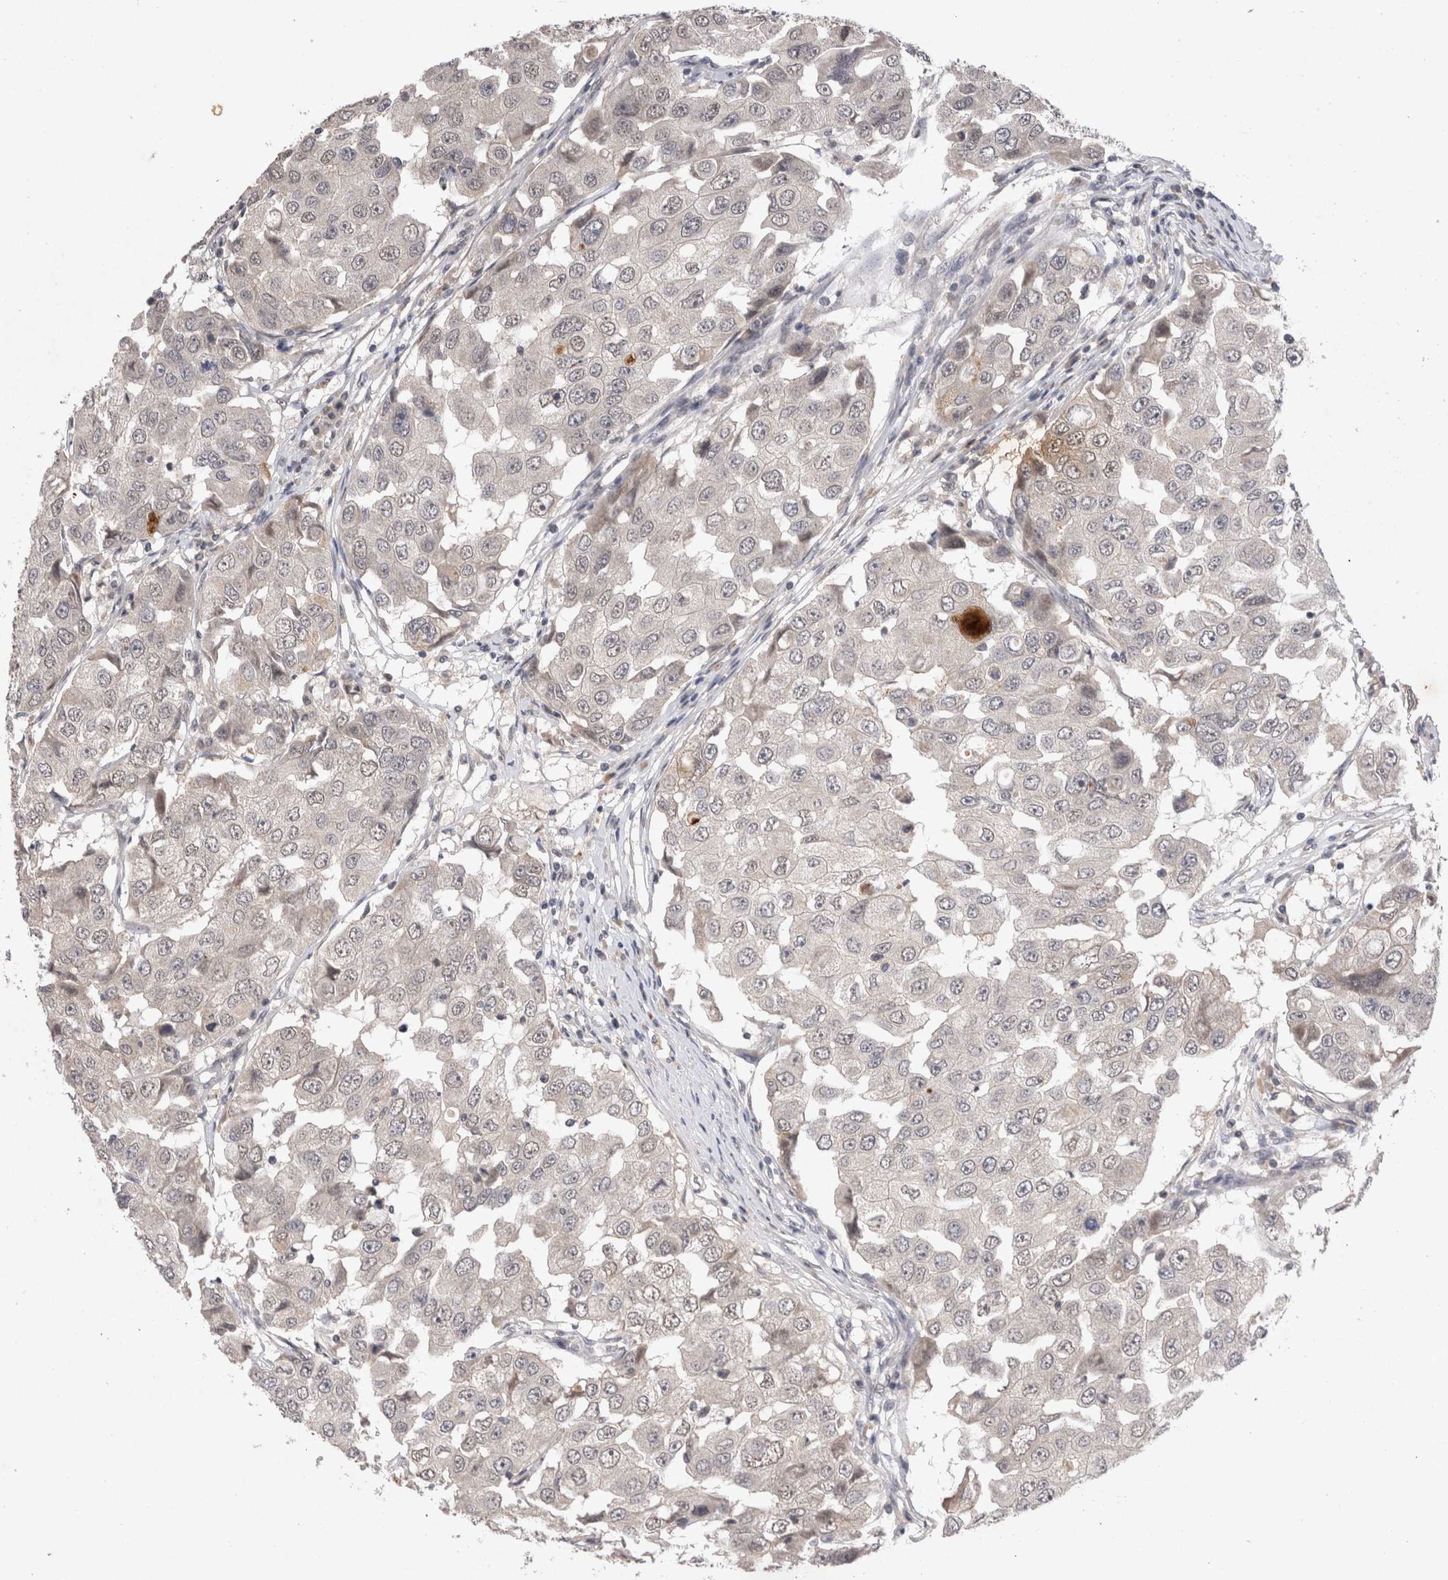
{"staining": {"intensity": "negative", "quantity": "none", "location": "none"}, "tissue": "breast cancer", "cell_type": "Tumor cells", "image_type": "cancer", "snomed": [{"axis": "morphology", "description": "Duct carcinoma"}, {"axis": "topography", "description": "Breast"}], "caption": "Immunohistochemical staining of human intraductal carcinoma (breast) shows no significant staining in tumor cells.", "gene": "RASSF3", "patient": {"sex": "female", "age": 27}}